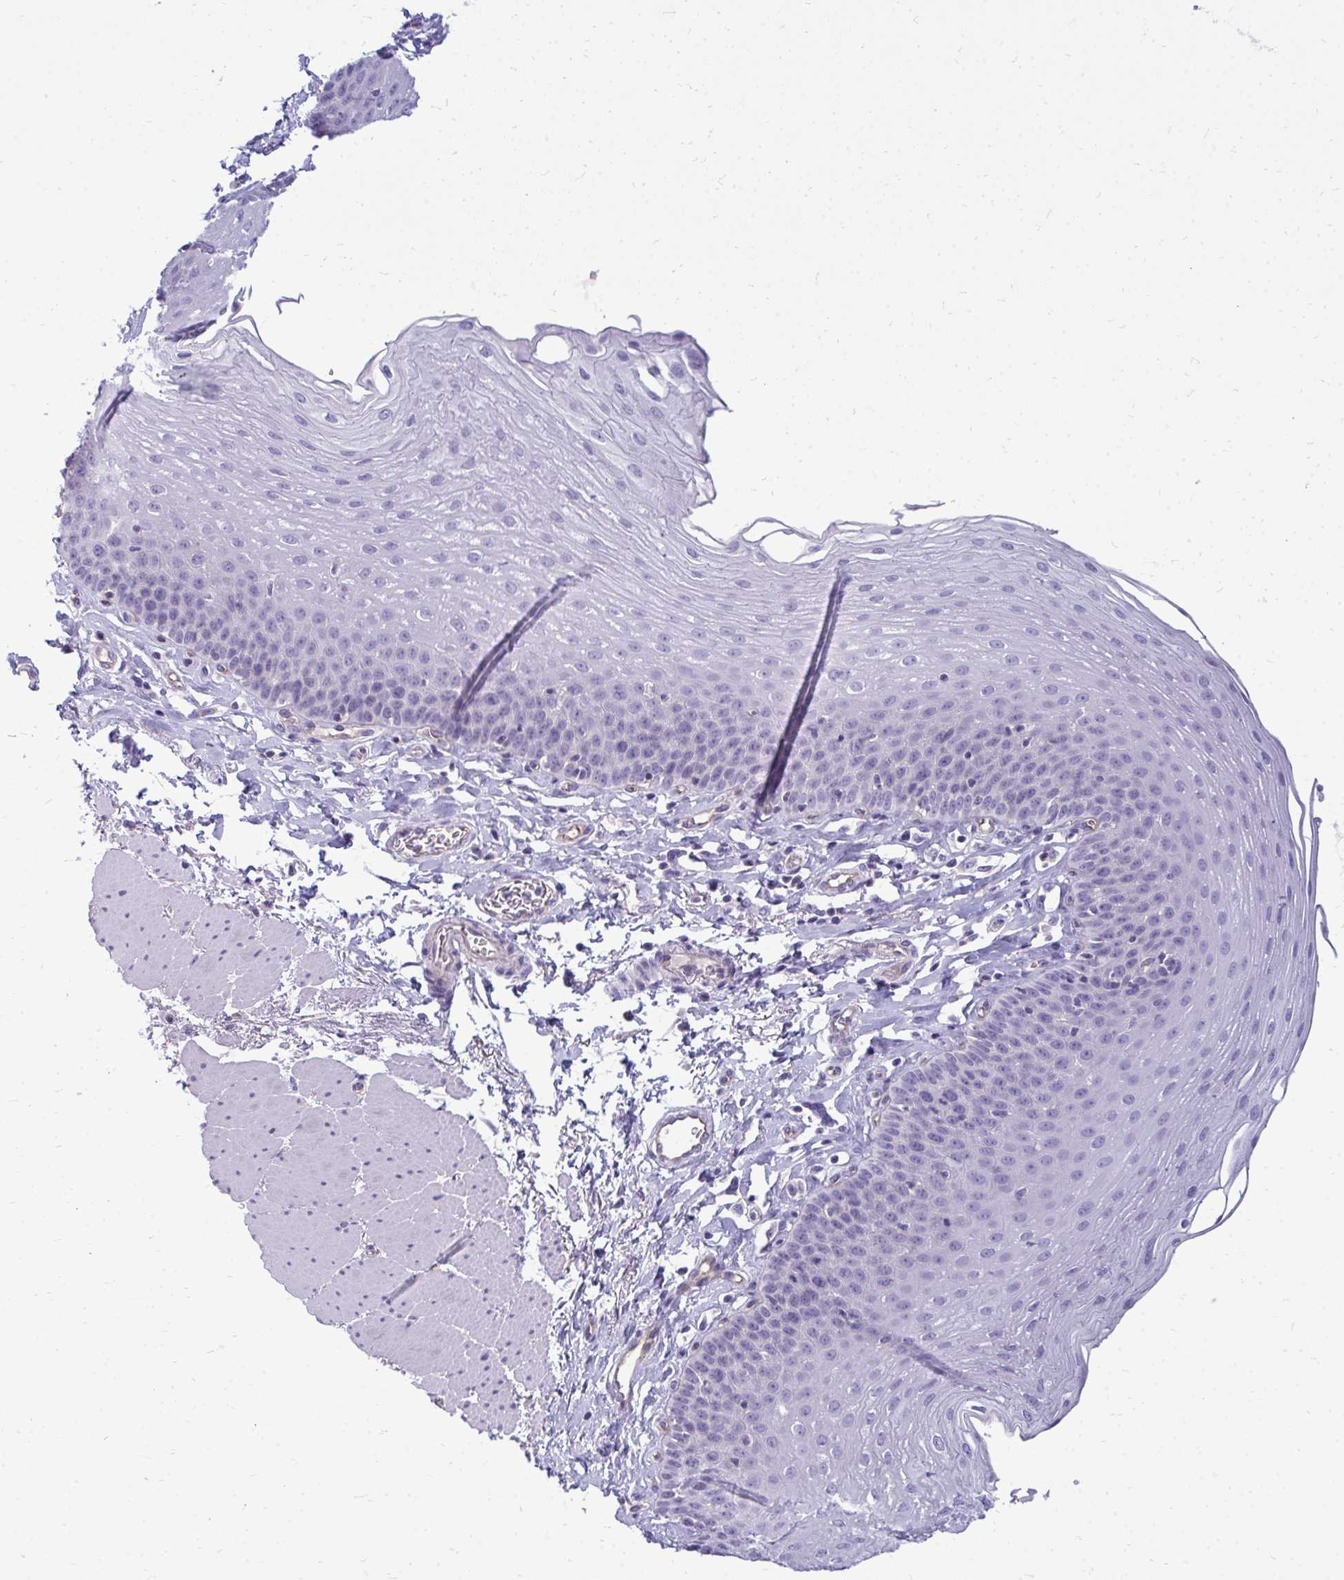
{"staining": {"intensity": "negative", "quantity": "none", "location": "none"}, "tissue": "esophagus", "cell_type": "Squamous epithelial cells", "image_type": "normal", "snomed": [{"axis": "morphology", "description": "Normal tissue, NOS"}, {"axis": "topography", "description": "Esophagus"}], "caption": "High magnification brightfield microscopy of unremarkable esophagus stained with DAB (3,3'-diaminobenzidine) (brown) and counterstained with hematoxylin (blue): squamous epithelial cells show no significant positivity.", "gene": "FABP3", "patient": {"sex": "female", "age": 81}}